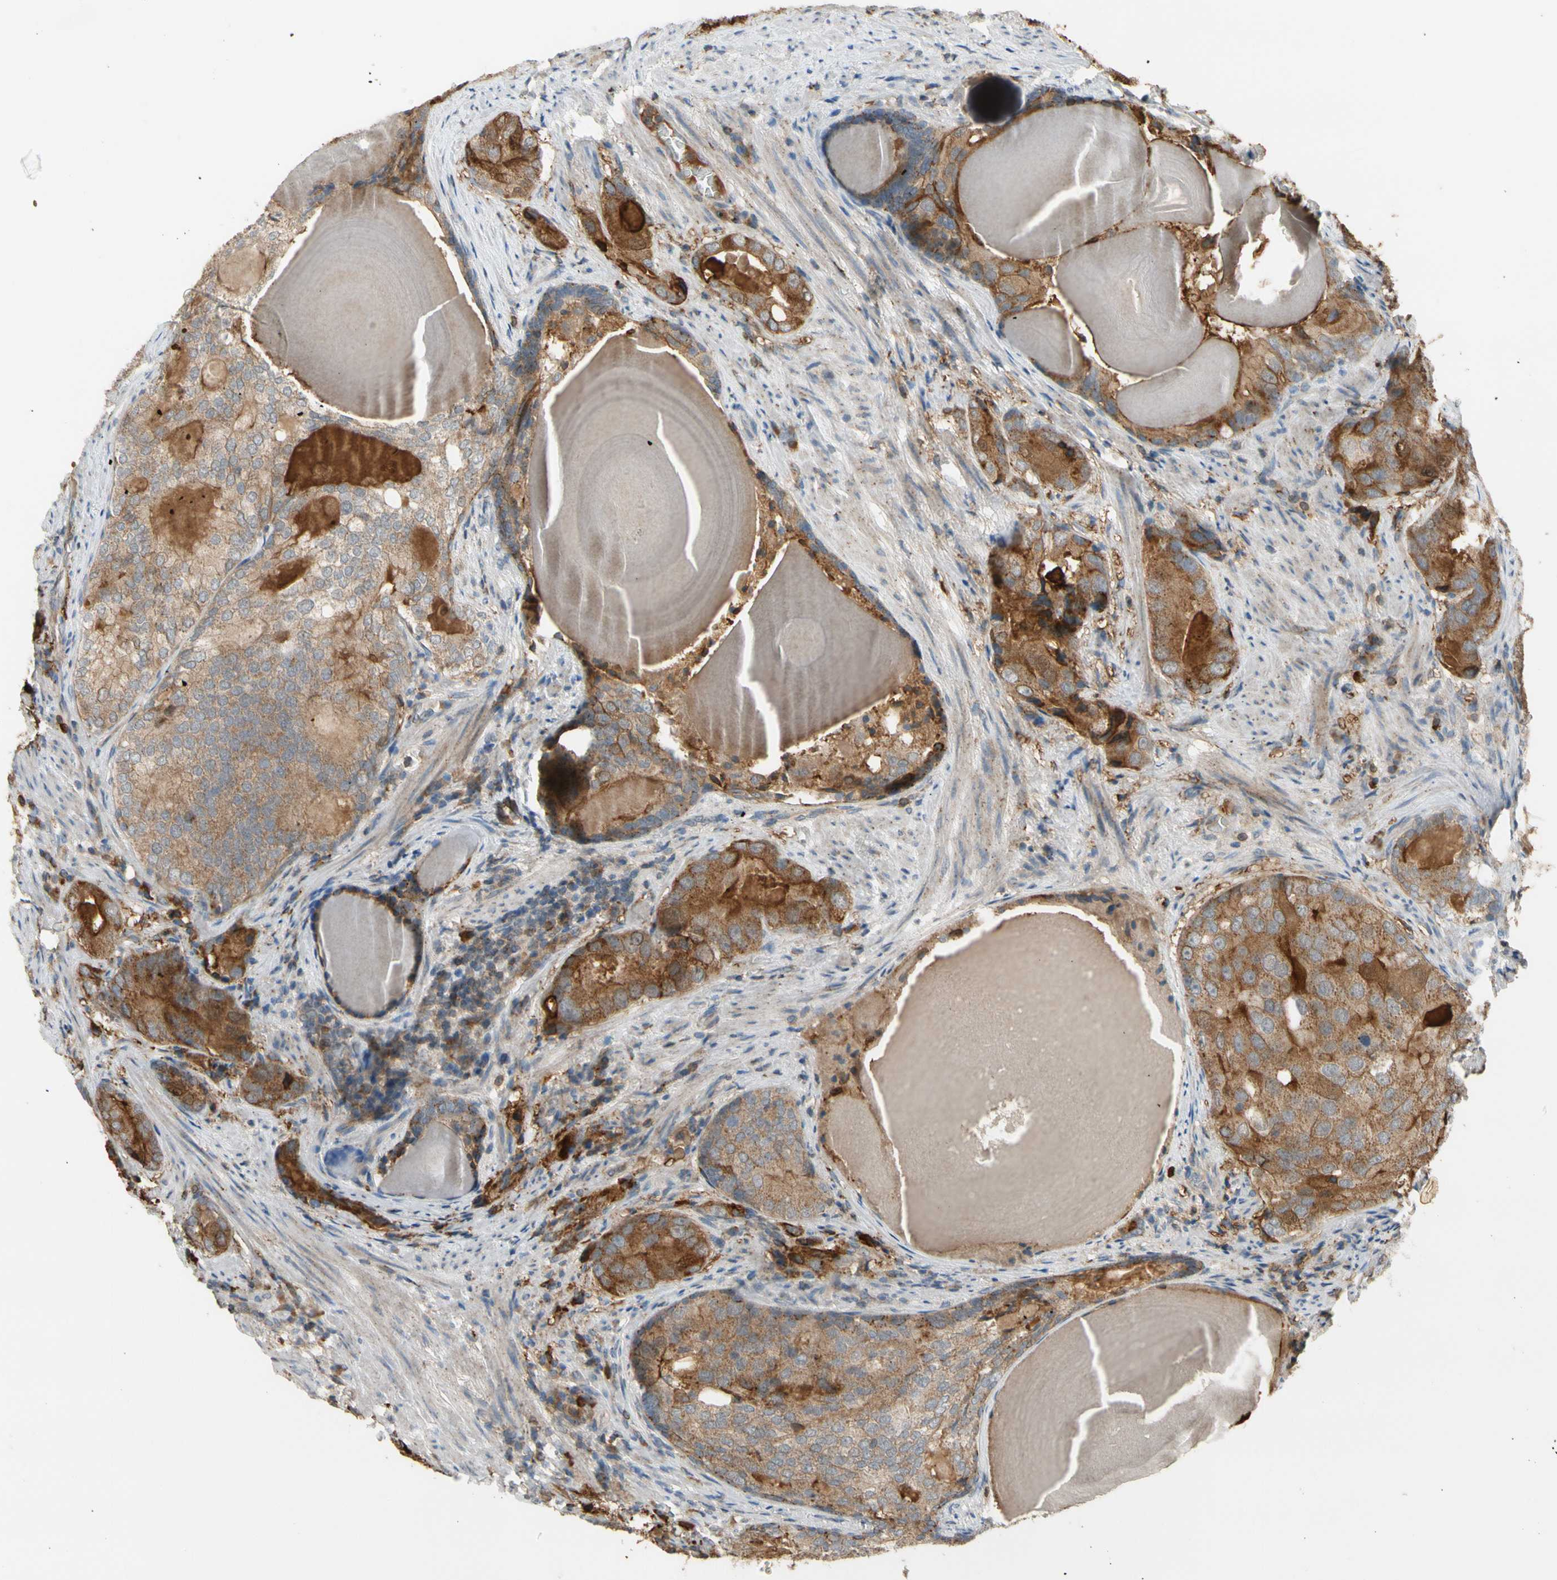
{"staining": {"intensity": "moderate", "quantity": ">75%", "location": "cytoplasmic/membranous"}, "tissue": "prostate cancer", "cell_type": "Tumor cells", "image_type": "cancer", "snomed": [{"axis": "morphology", "description": "Adenocarcinoma, High grade"}, {"axis": "topography", "description": "Prostate"}], "caption": "Immunohistochemistry (IHC) histopathology image of neoplastic tissue: human prostate cancer (high-grade adenocarcinoma) stained using immunohistochemistry (IHC) reveals medium levels of moderate protein expression localized specifically in the cytoplasmic/membranous of tumor cells, appearing as a cytoplasmic/membranous brown color.", "gene": "GALNT5", "patient": {"sex": "male", "age": 66}}